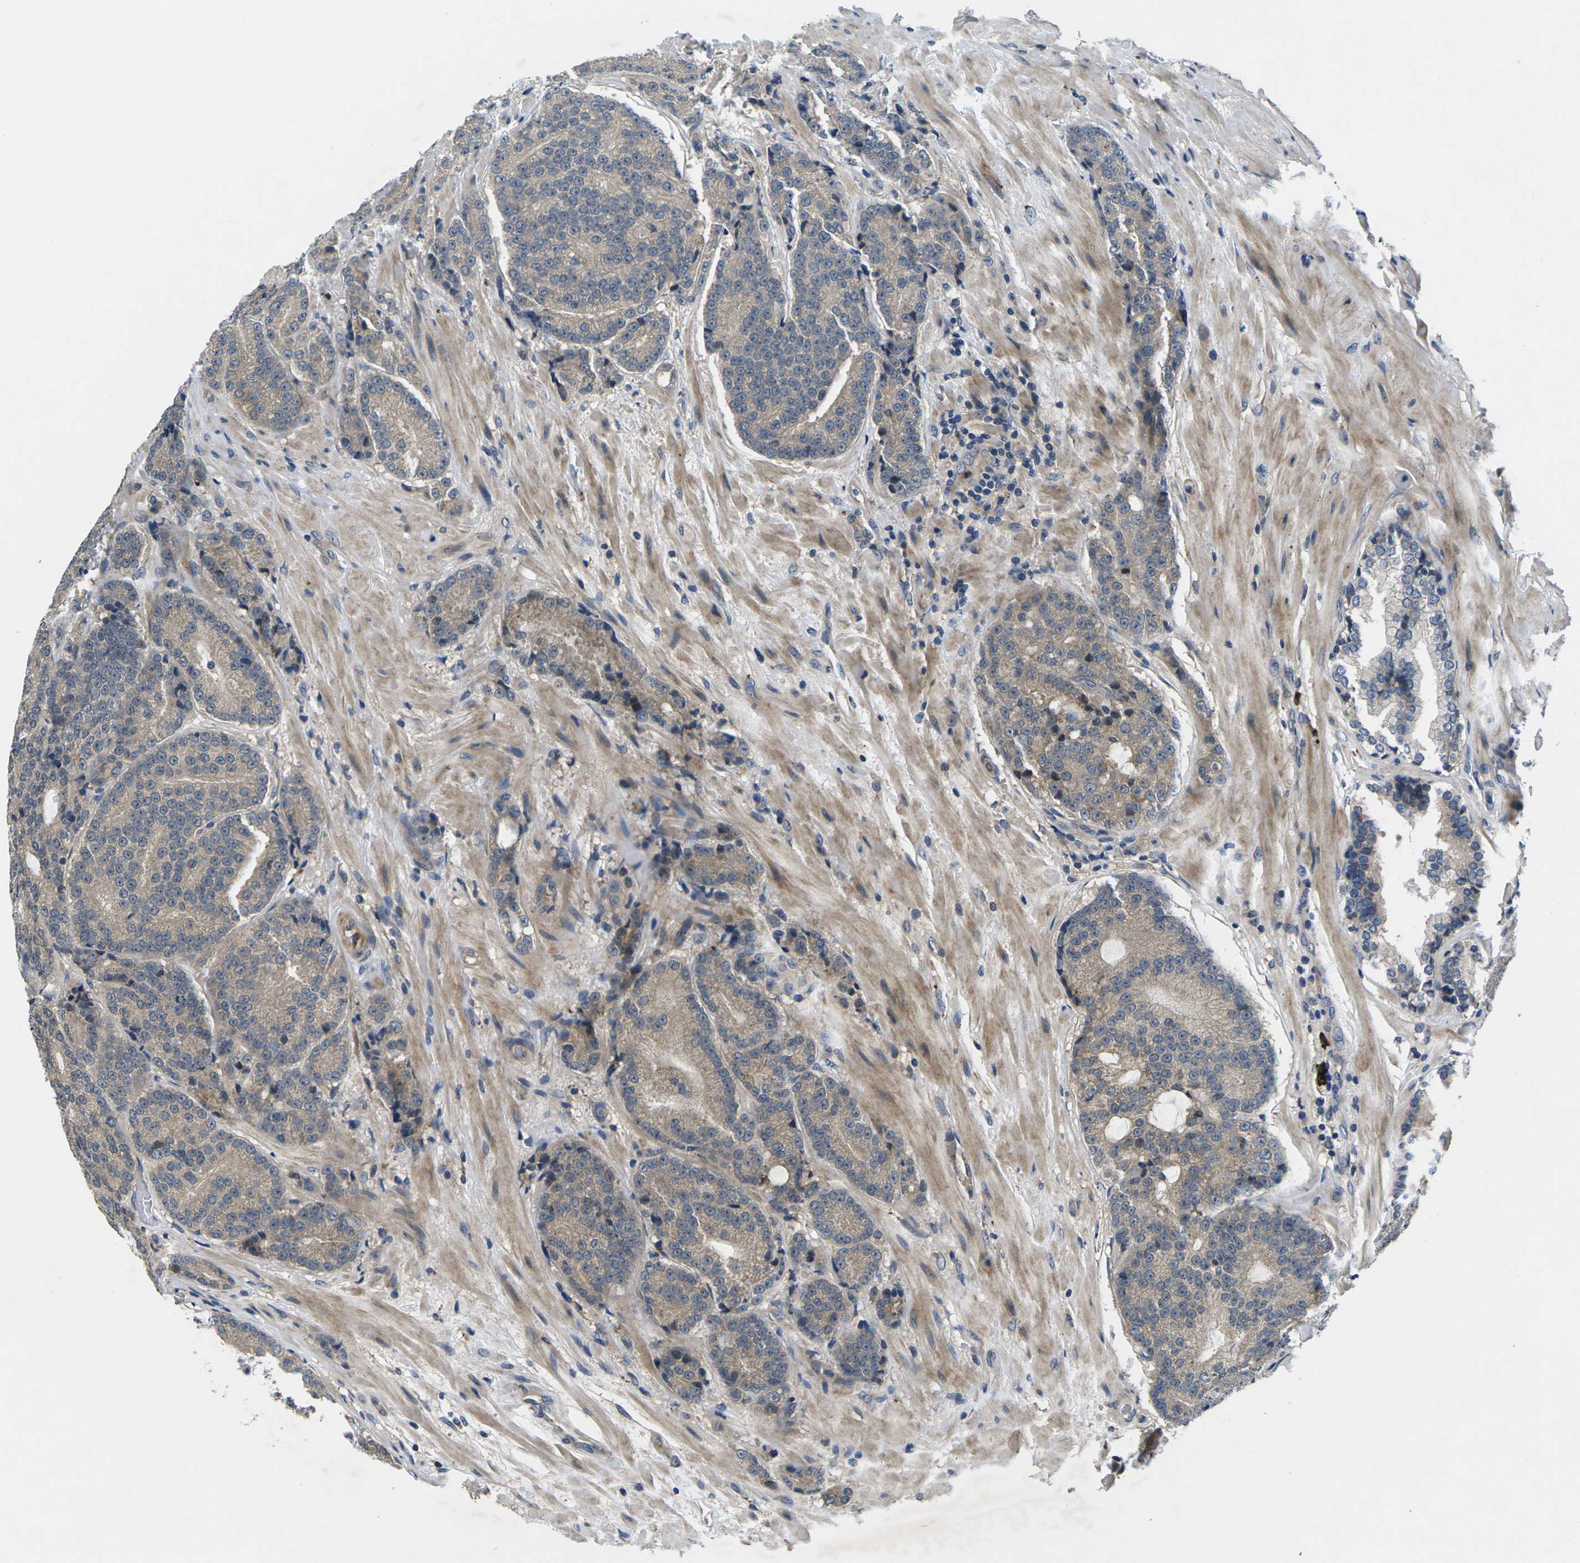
{"staining": {"intensity": "negative", "quantity": "none", "location": "none"}, "tissue": "prostate cancer", "cell_type": "Tumor cells", "image_type": "cancer", "snomed": [{"axis": "morphology", "description": "Adenocarcinoma, High grade"}, {"axis": "topography", "description": "Prostate"}], "caption": "High power microscopy histopathology image of an immunohistochemistry (IHC) image of prostate adenocarcinoma (high-grade), revealing no significant positivity in tumor cells.", "gene": "PLCE1", "patient": {"sex": "male", "age": 61}}